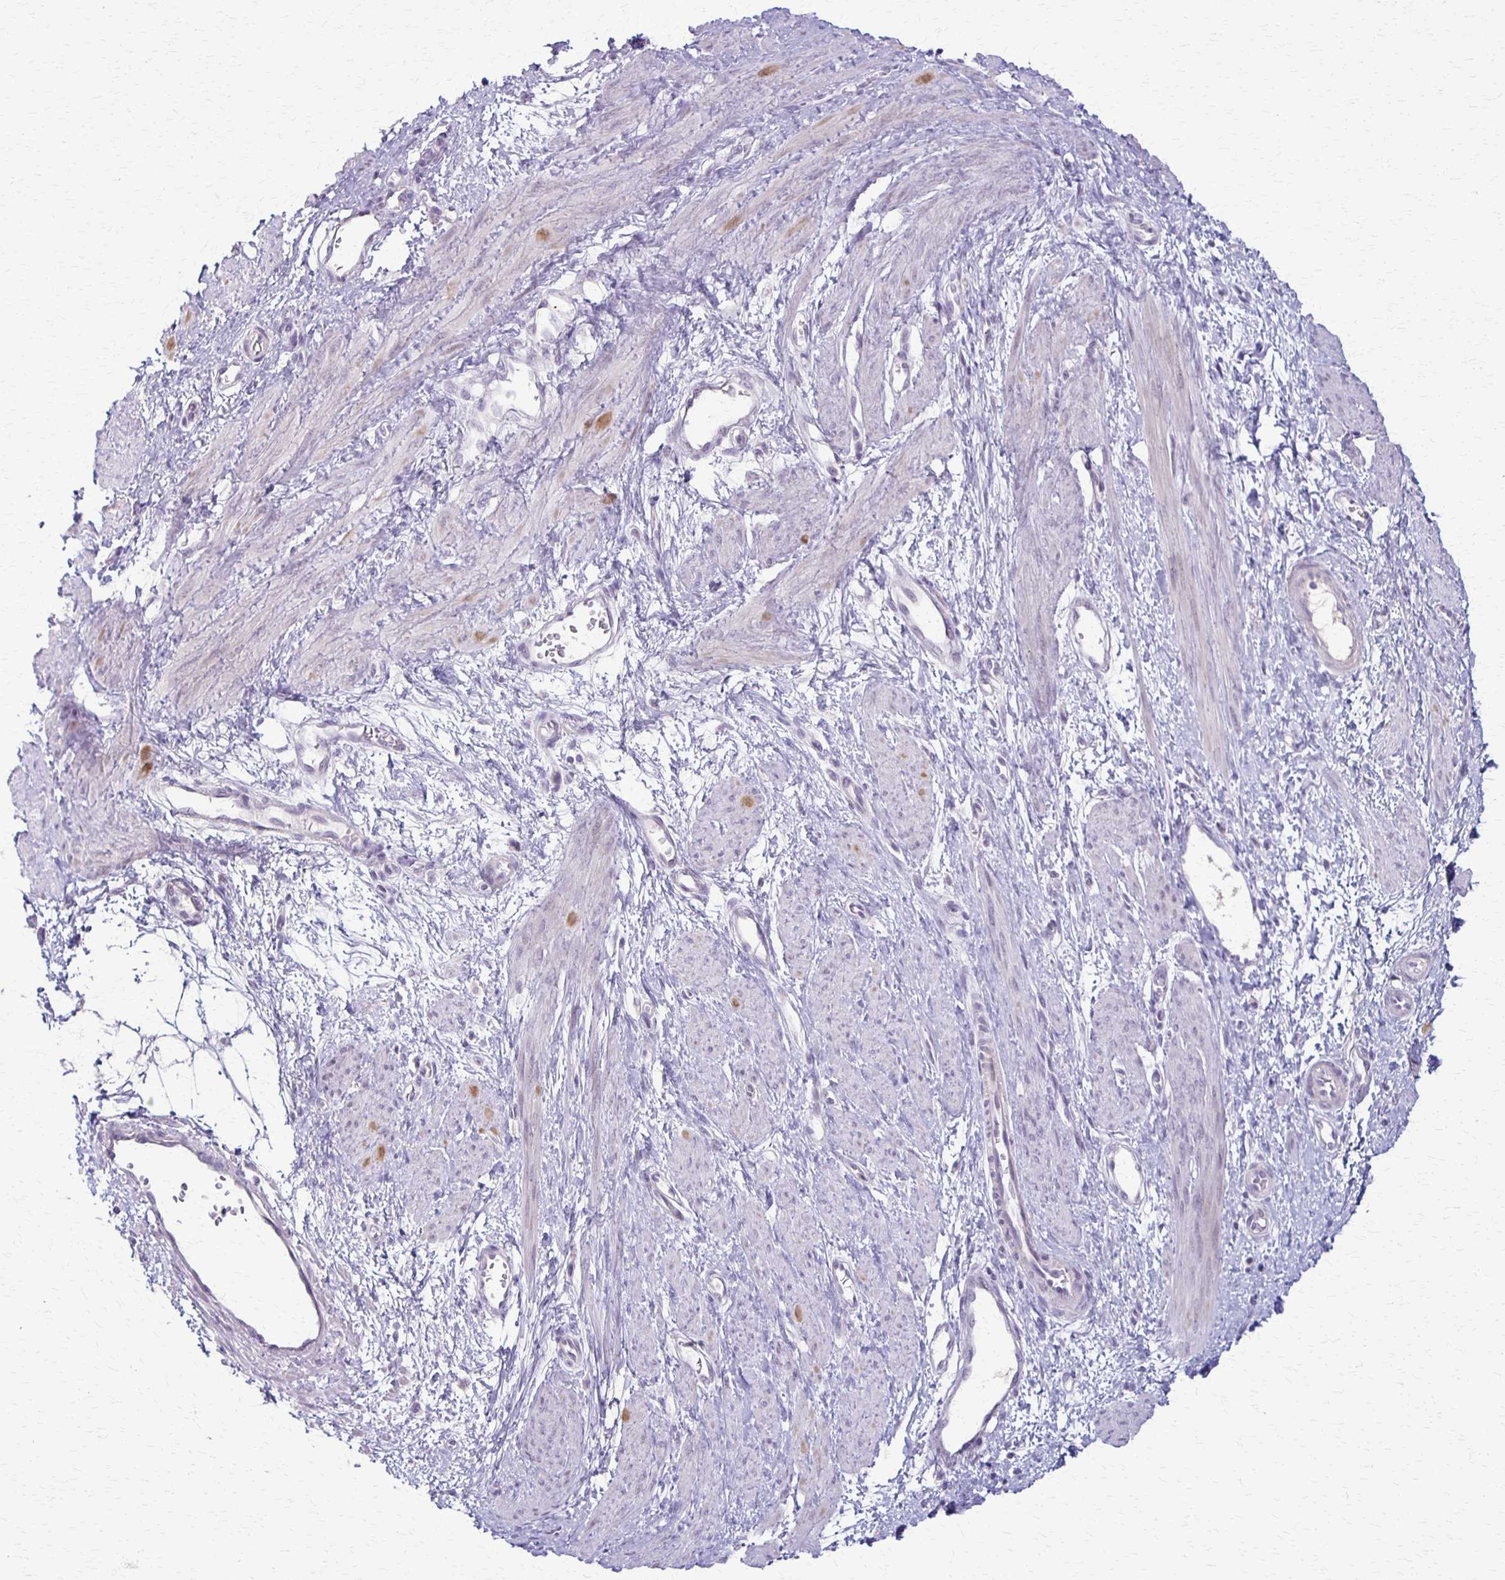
{"staining": {"intensity": "negative", "quantity": "none", "location": "none"}, "tissue": "smooth muscle", "cell_type": "Smooth muscle cells", "image_type": "normal", "snomed": [{"axis": "morphology", "description": "Normal tissue, NOS"}, {"axis": "topography", "description": "Smooth muscle"}, {"axis": "topography", "description": "Uterus"}], "caption": "Protein analysis of benign smooth muscle exhibits no significant expression in smooth muscle cells. Brightfield microscopy of IHC stained with DAB (brown) and hematoxylin (blue), captured at high magnification.", "gene": "SLC35E2B", "patient": {"sex": "female", "age": 39}}